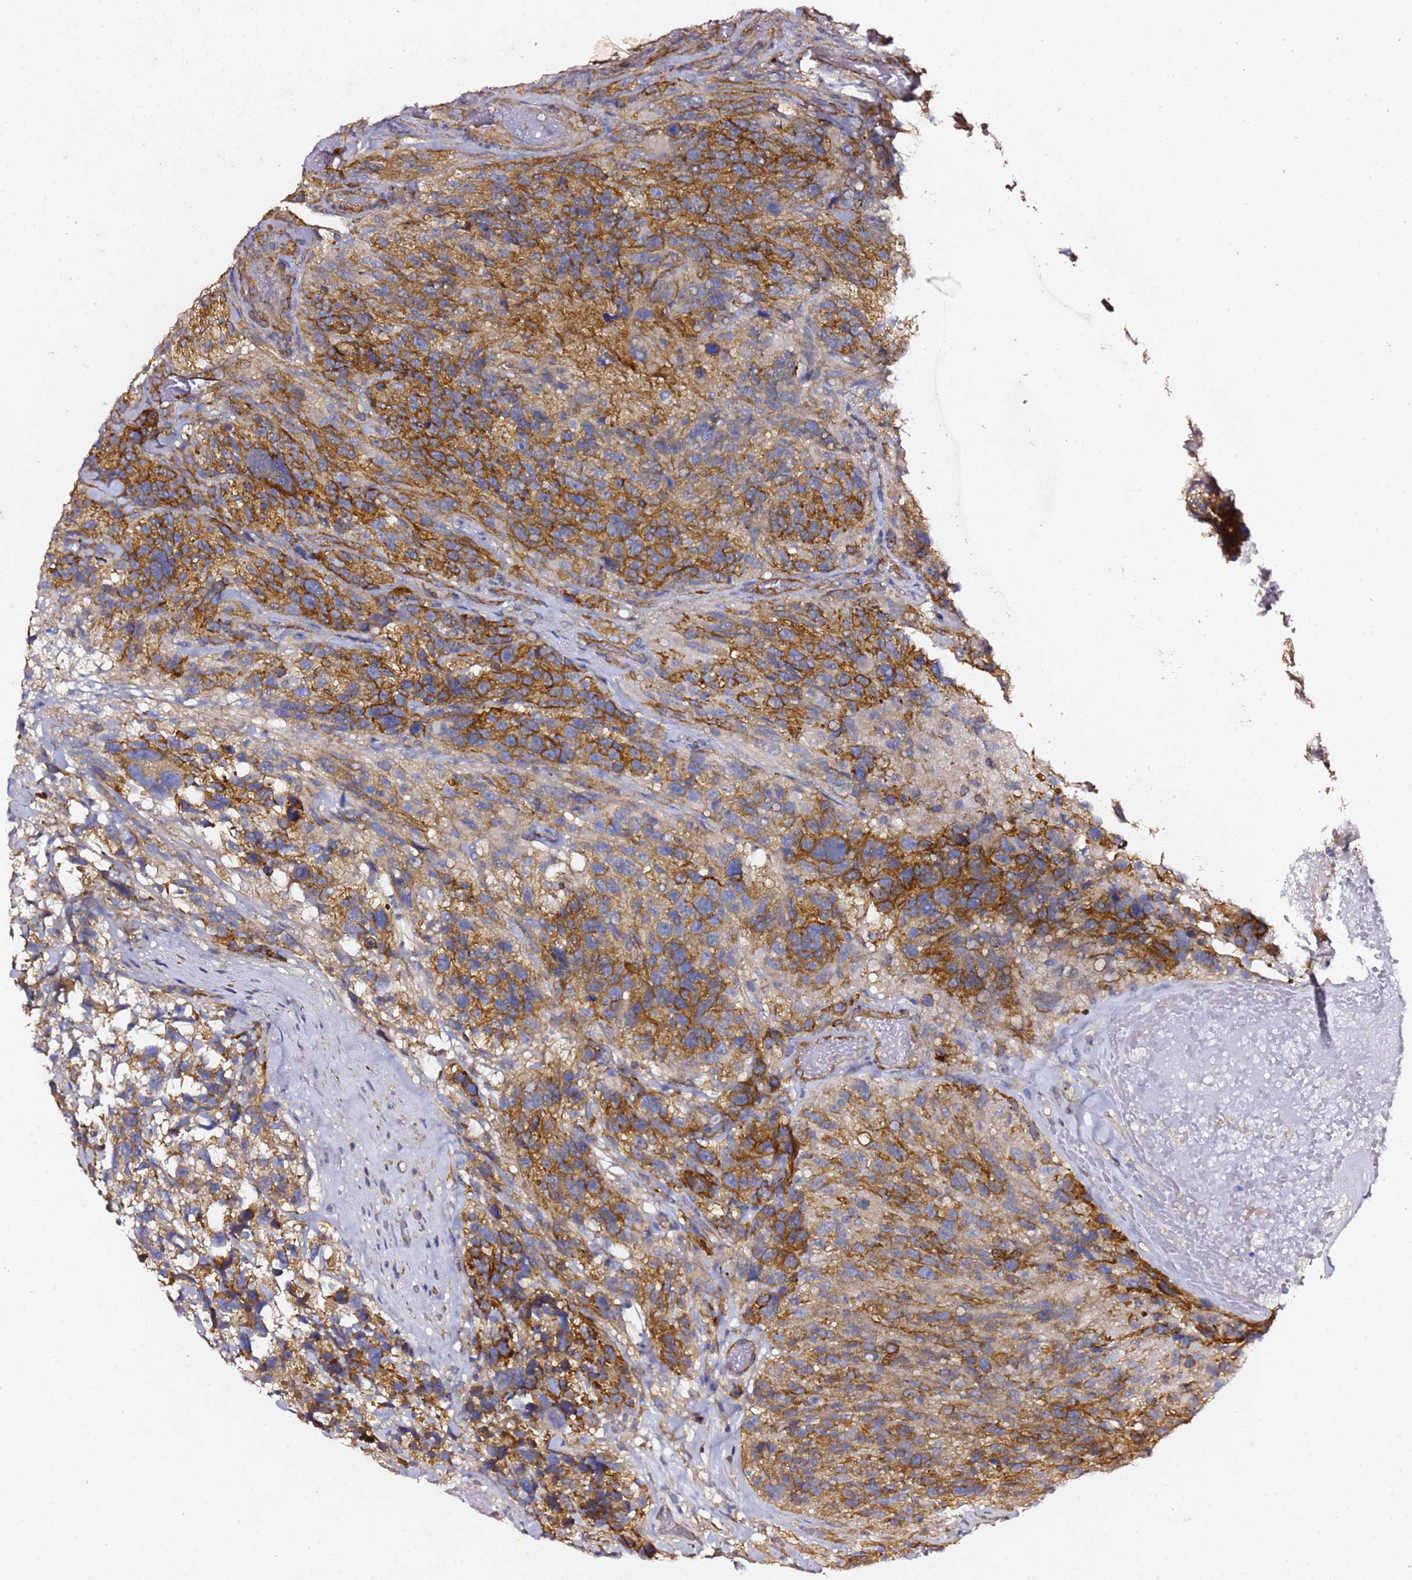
{"staining": {"intensity": "strong", "quantity": ">75%", "location": "cytoplasmic/membranous"}, "tissue": "glioma", "cell_type": "Tumor cells", "image_type": "cancer", "snomed": [{"axis": "morphology", "description": "Glioma, malignant, High grade"}, {"axis": "topography", "description": "Brain"}], "caption": "Immunohistochemical staining of human high-grade glioma (malignant) displays strong cytoplasmic/membranous protein staining in about >75% of tumor cells.", "gene": "TPST1", "patient": {"sex": "male", "age": 69}}